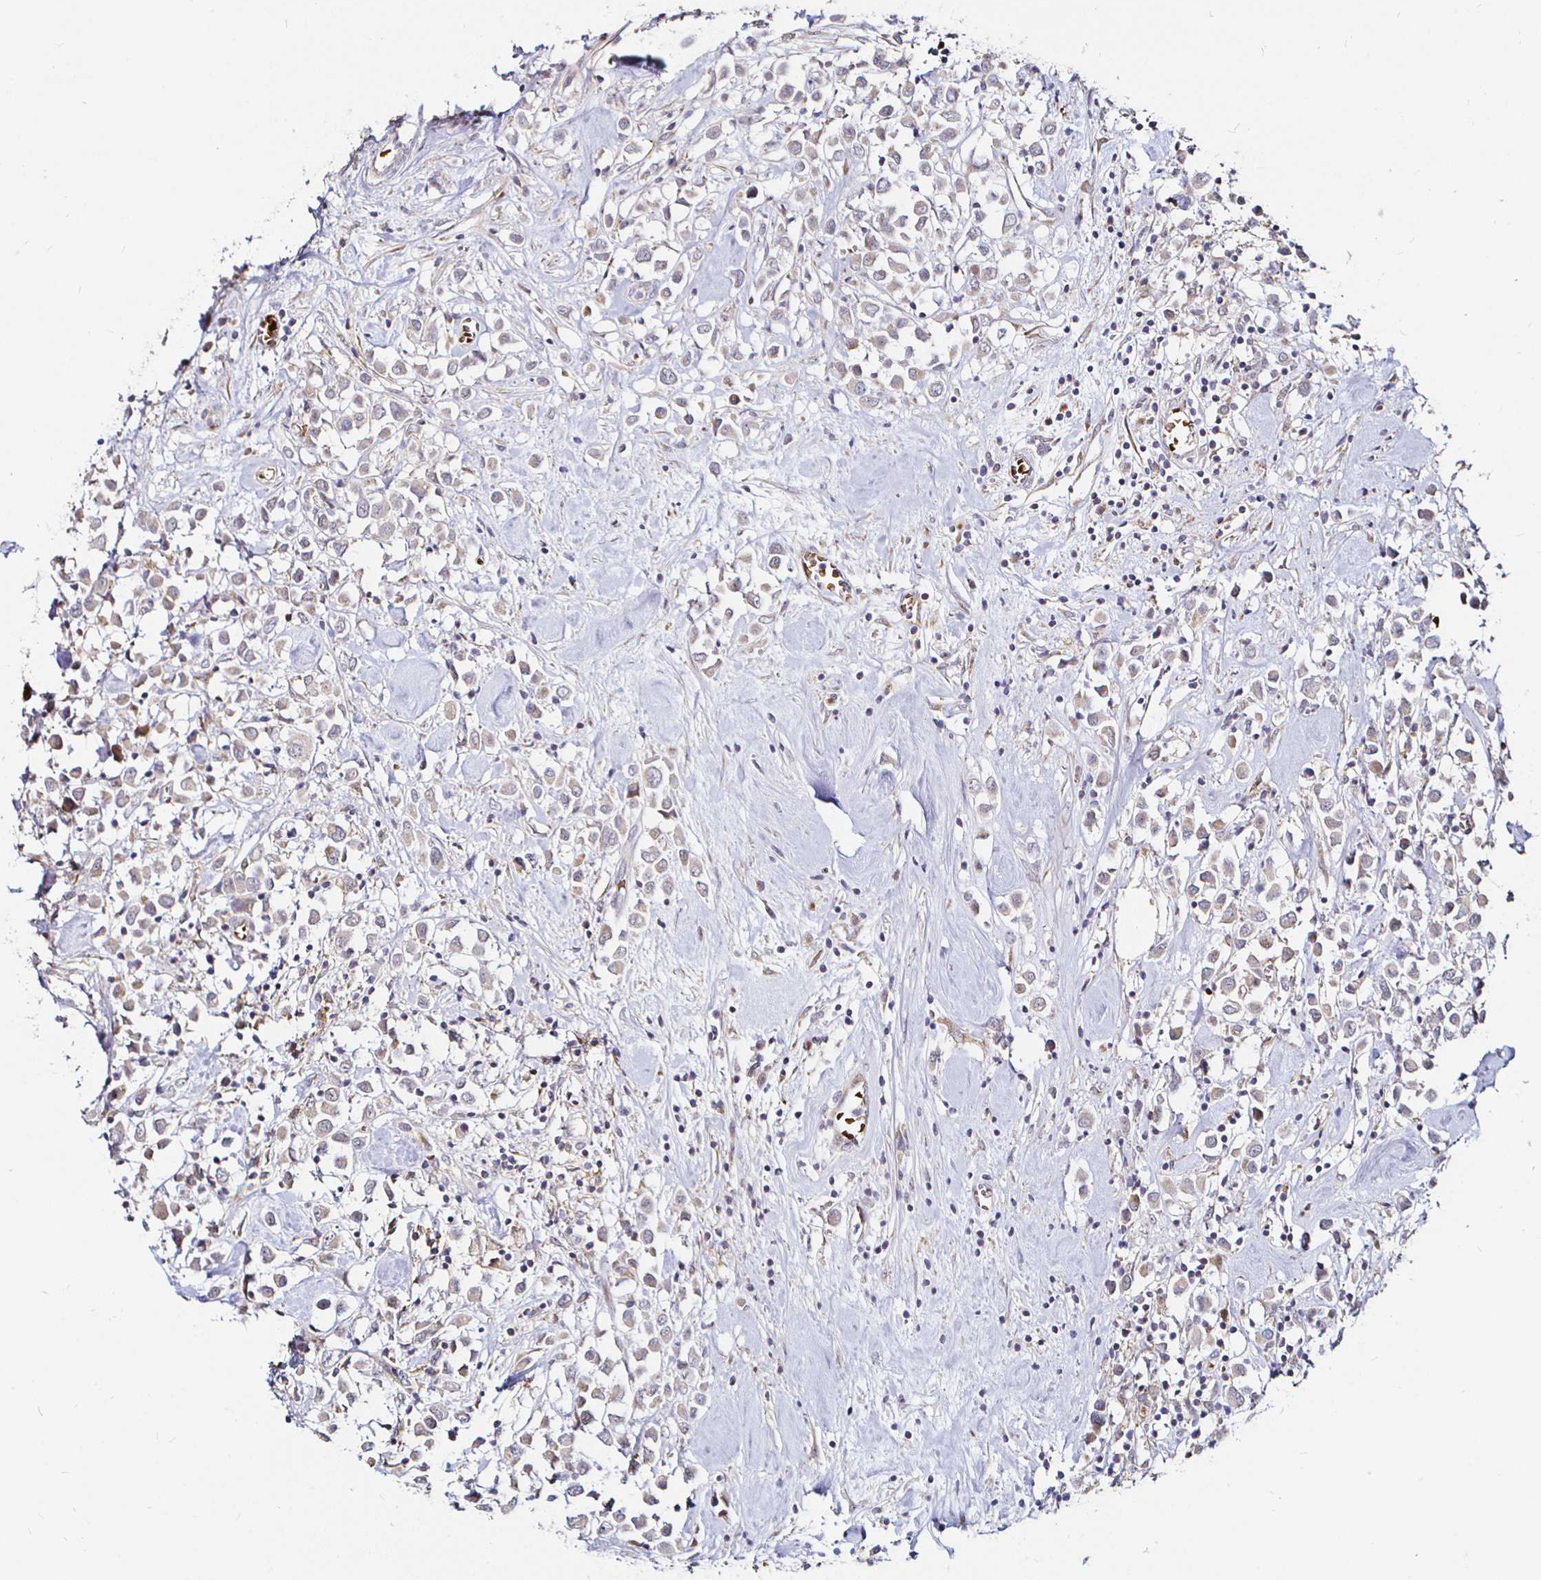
{"staining": {"intensity": "weak", "quantity": ">75%", "location": "cytoplasmic/membranous"}, "tissue": "breast cancer", "cell_type": "Tumor cells", "image_type": "cancer", "snomed": [{"axis": "morphology", "description": "Duct carcinoma"}, {"axis": "topography", "description": "Breast"}], "caption": "The image reveals a brown stain indicating the presence of a protein in the cytoplasmic/membranous of tumor cells in invasive ductal carcinoma (breast).", "gene": "ATG3", "patient": {"sex": "female", "age": 61}}